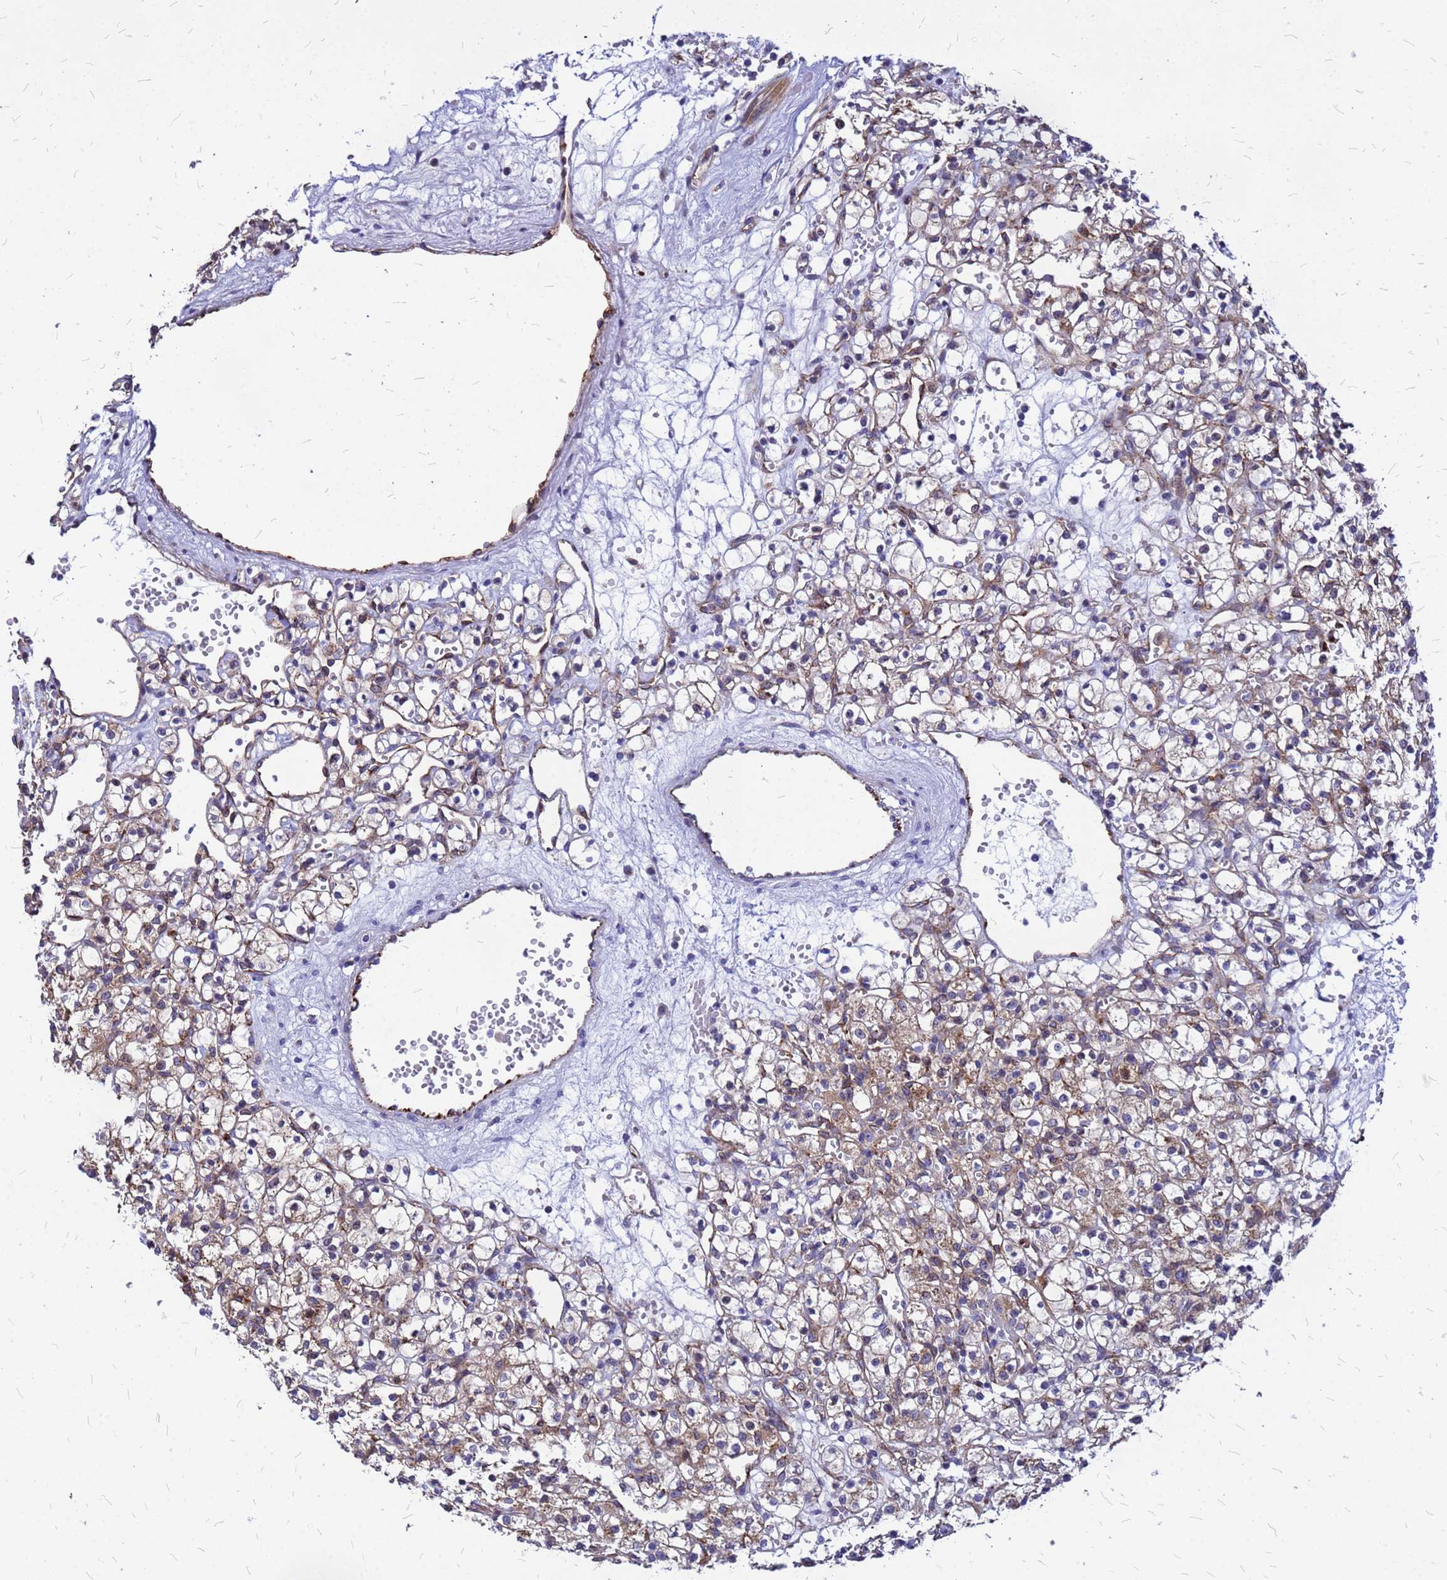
{"staining": {"intensity": "moderate", "quantity": "25%-75%", "location": "cytoplasmic/membranous,nuclear"}, "tissue": "renal cancer", "cell_type": "Tumor cells", "image_type": "cancer", "snomed": [{"axis": "morphology", "description": "Adenocarcinoma, NOS"}, {"axis": "topography", "description": "Kidney"}], "caption": "Protein staining shows moderate cytoplasmic/membranous and nuclear staining in approximately 25%-75% of tumor cells in renal cancer (adenocarcinoma).", "gene": "NOSTRIN", "patient": {"sex": "female", "age": 59}}